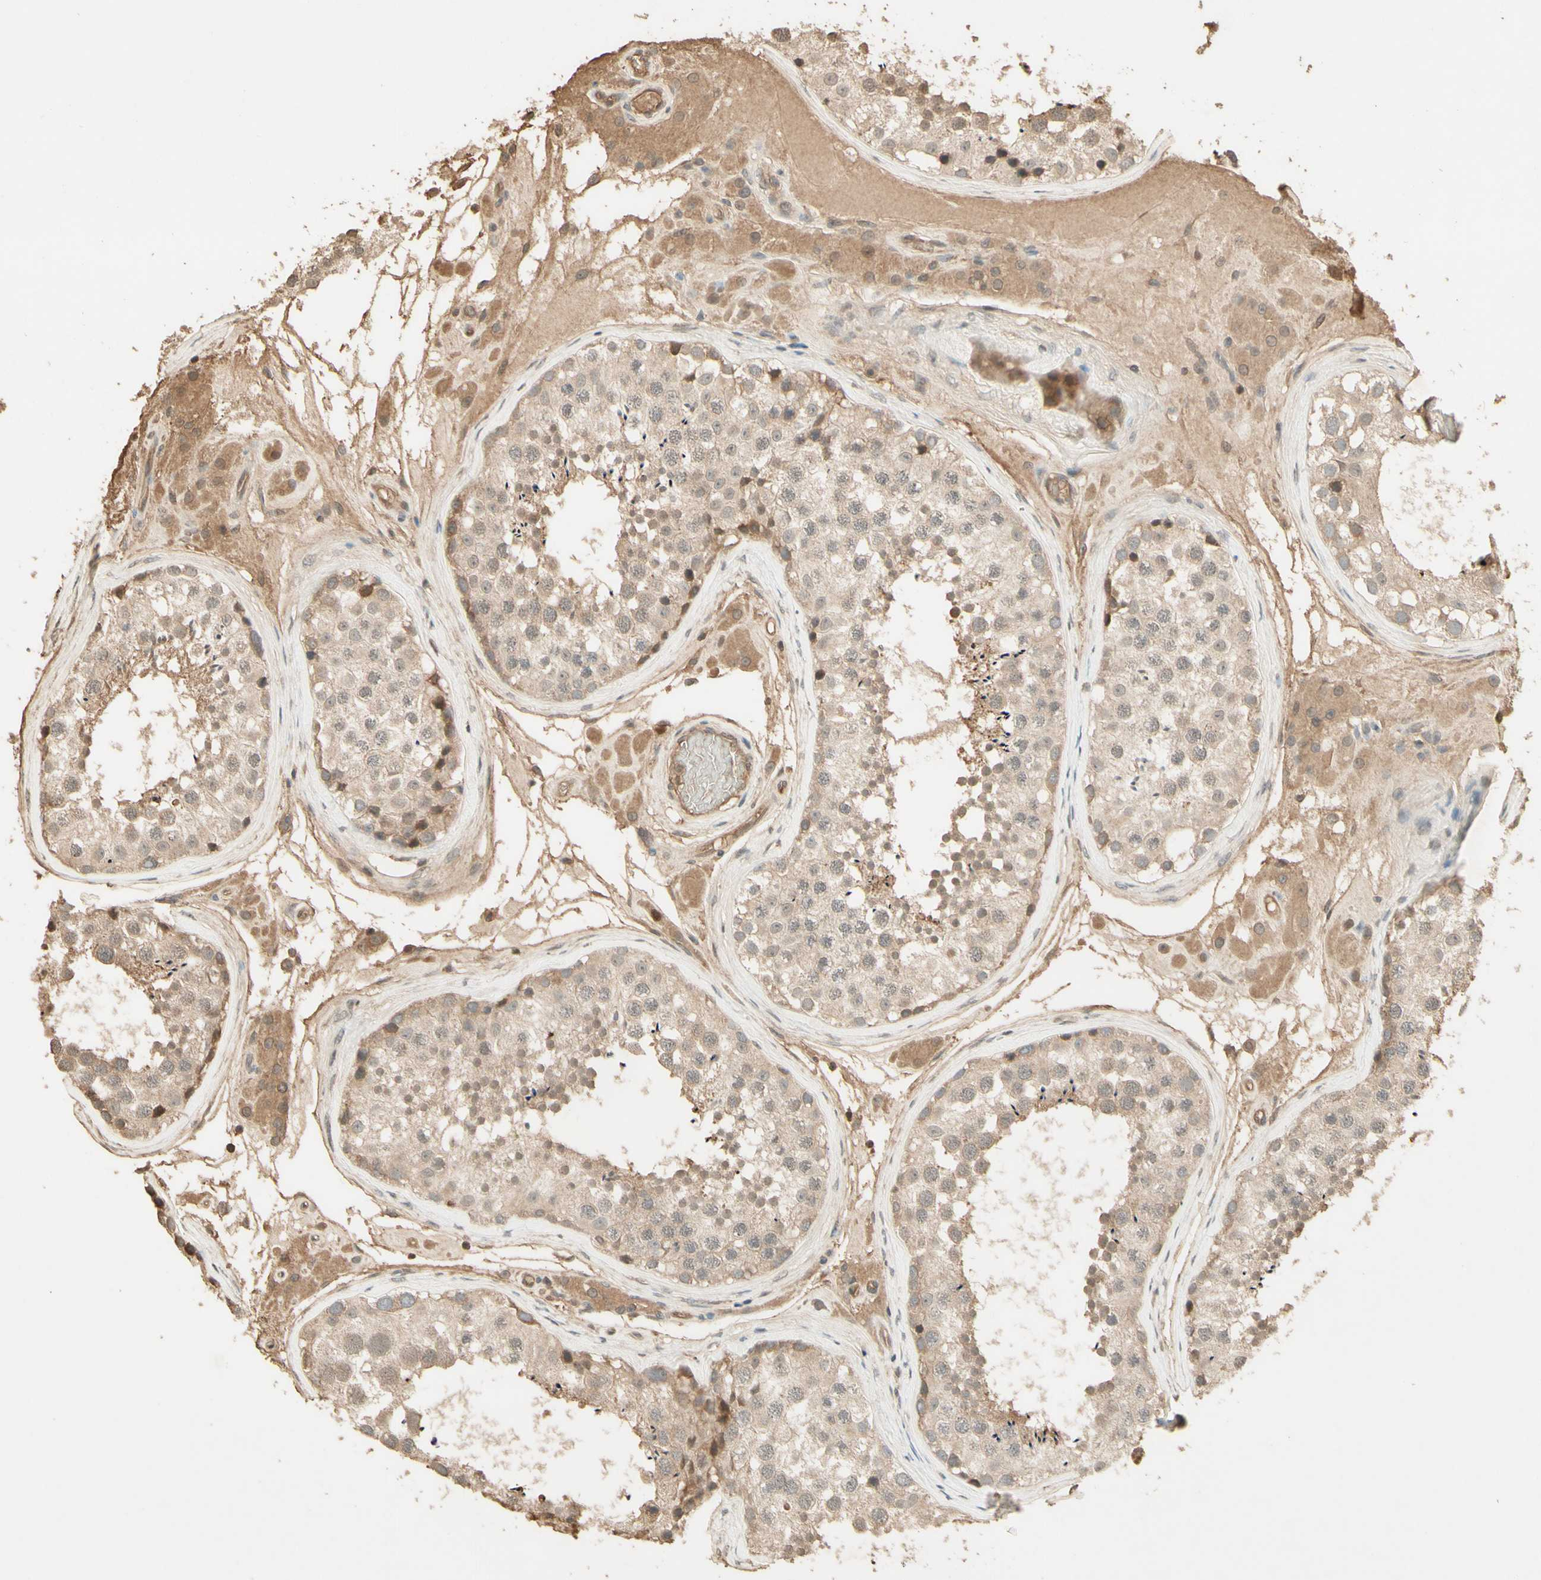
{"staining": {"intensity": "moderate", "quantity": ">75%", "location": "cytoplasmic/membranous"}, "tissue": "testis", "cell_type": "Cells in seminiferous ducts", "image_type": "normal", "snomed": [{"axis": "morphology", "description": "Normal tissue, NOS"}, {"axis": "topography", "description": "Testis"}], "caption": "Protein analysis of benign testis reveals moderate cytoplasmic/membranous positivity in approximately >75% of cells in seminiferous ducts. The protein of interest is shown in brown color, while the nuclei are stained blue.", "gene": "SMAD9", "patient": {"sex": "male", "age": 46}}